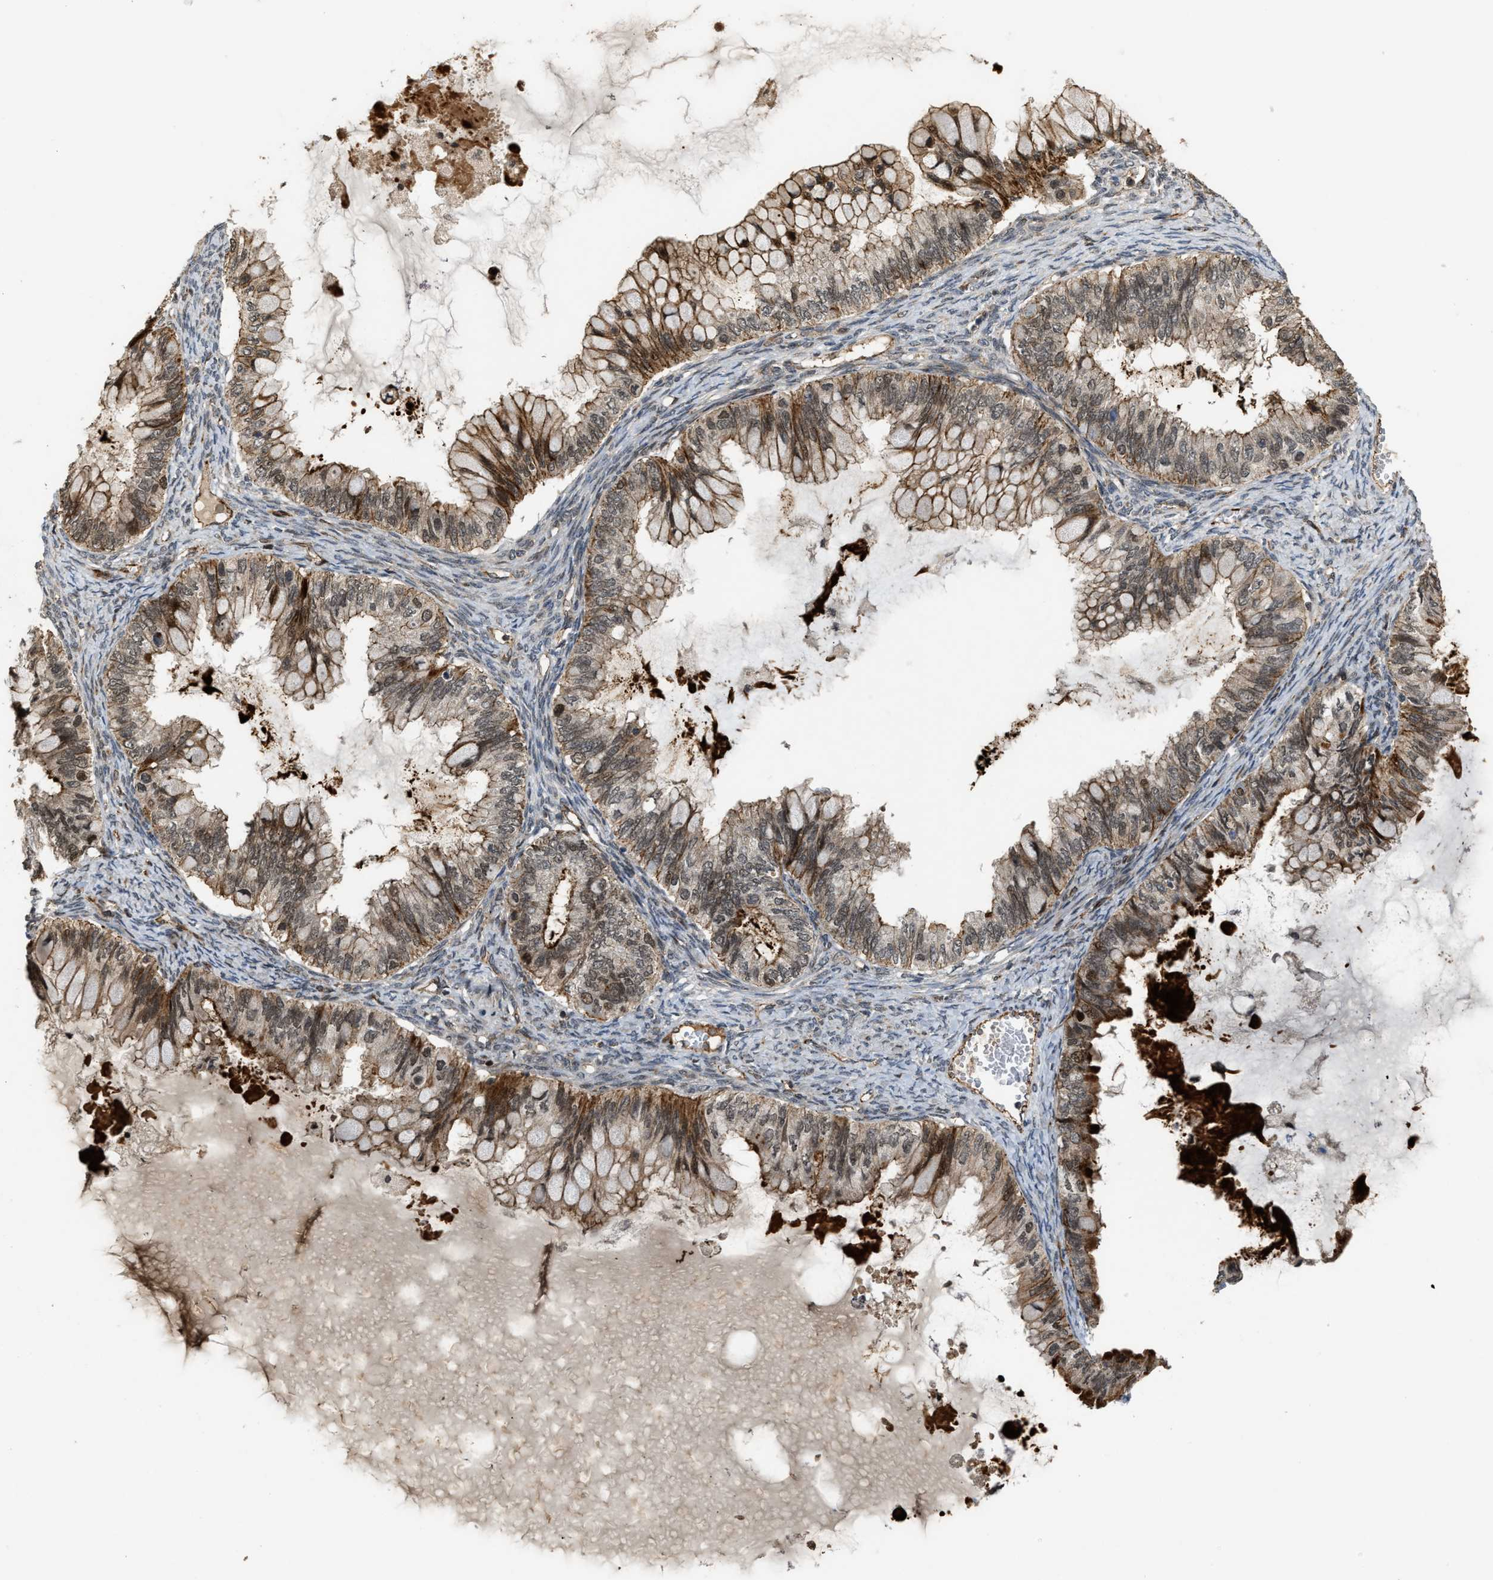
{"staining": {"intensity": "strong", "quantity": "25%-75%", "location": "cytoplasmic/membranous"}, "tissue": "ovarian cancer", "cell_type": "Tumor cells", "image_type": "cancer", "snomed": [{"axis": "morphology", "description": "Cystadenocarcinoma, mucinous, NOS"}, {"axis": "topography", "description": "Ovary"}], "caption": "High-magnification brightfield microscopy of mucinous cystadenocarcinoma (ovarian) stained with DAB (3,3'-diaminobenzidine) (brown) and counterstained with hematoxylin (blue). tumor cells exhibit strong cytoplasmic/membranous expression is identified in about25%-75% of cells.", "gene": "DPF2", "patient": {"sex": "female", "age": 80}}